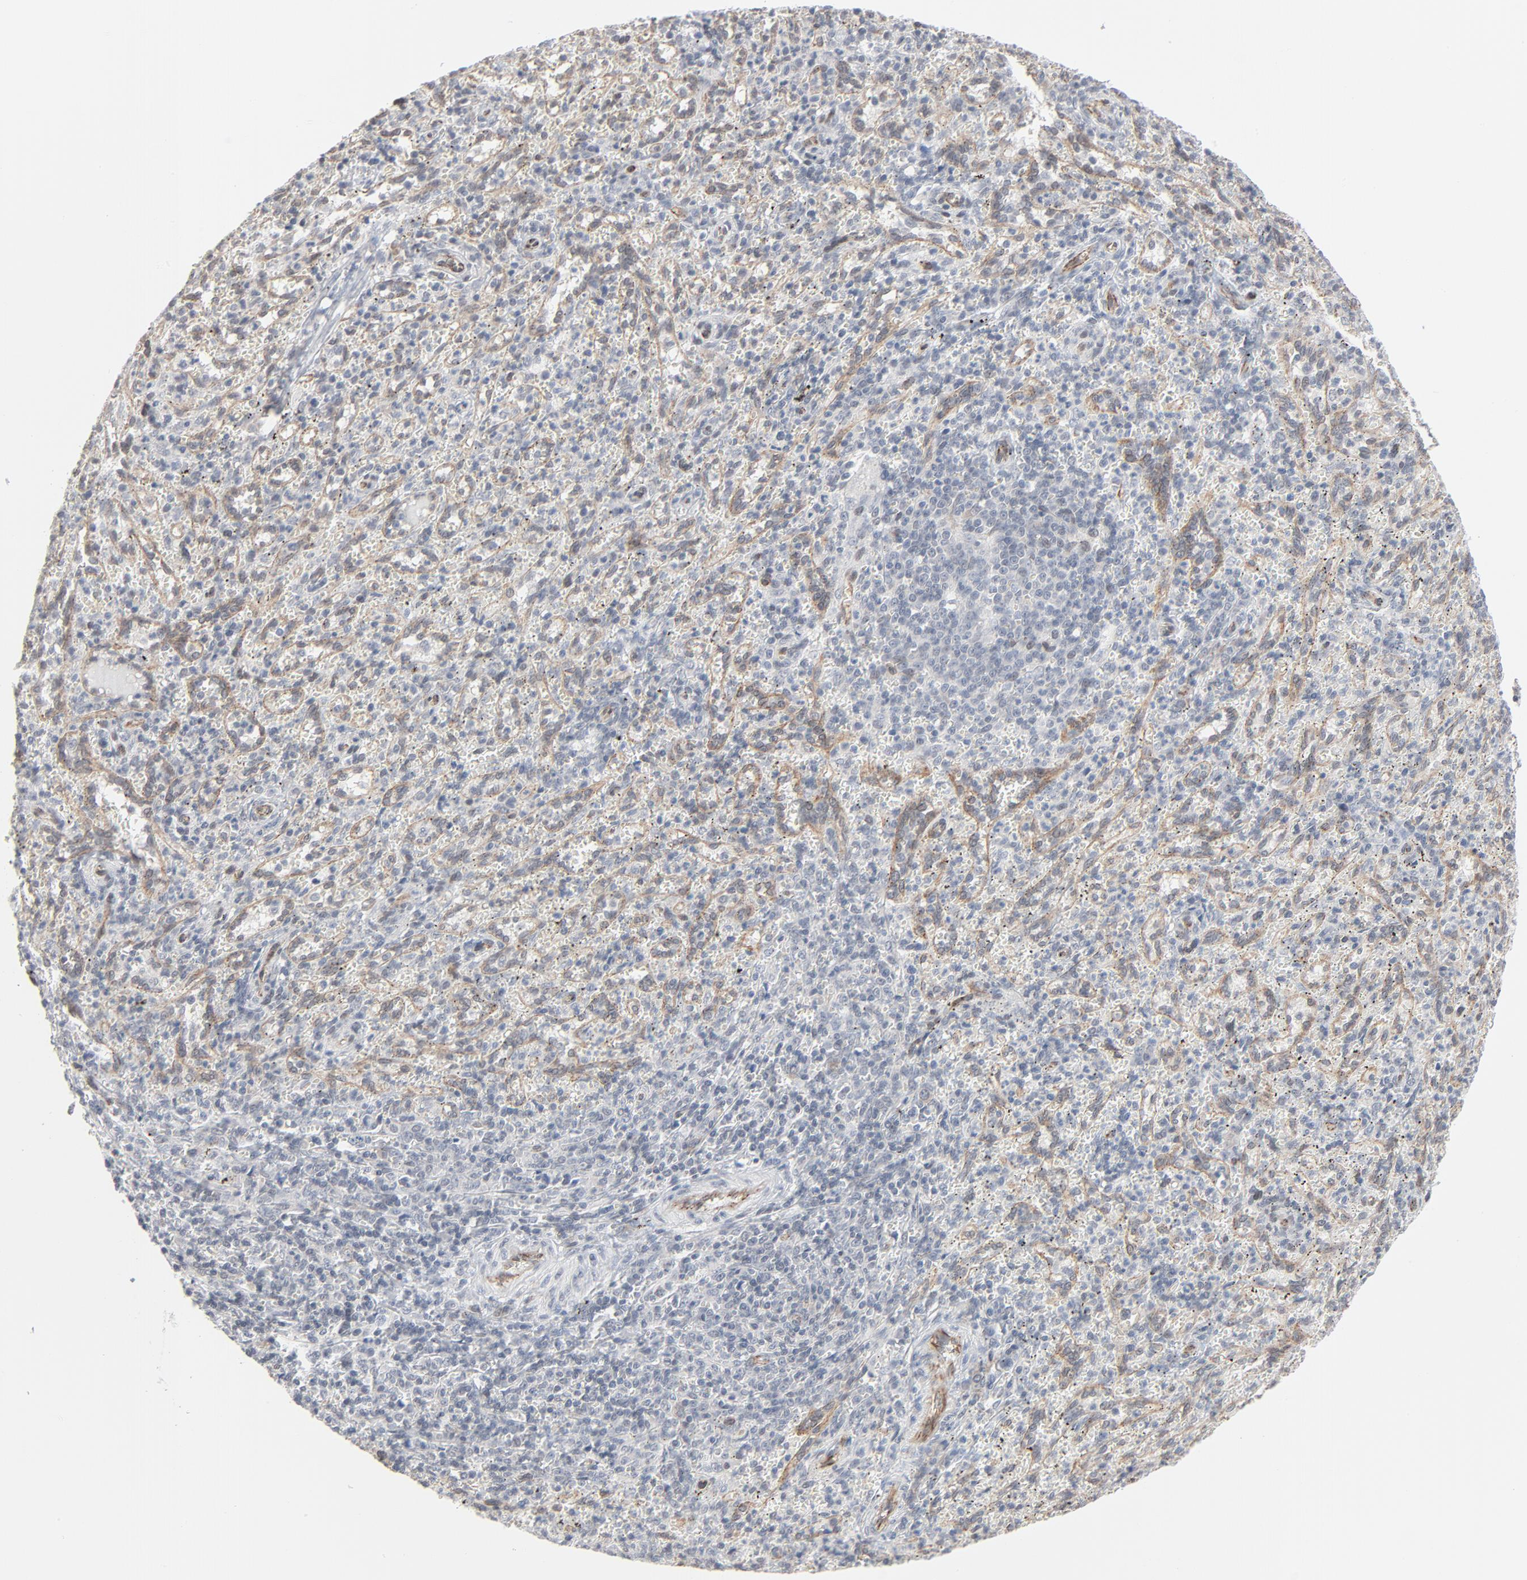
{"staining": {"intensity": "negative", "quantity": "none", "location": "none"}, "tissue": "spleen", "cell_type": "Cells in red pulp", "image_type": "normal", "snomed": [{"axis": "morphology", "description": "Normal tissue, NOS"}, {"axis": "topography", "description": "Spleen"}], "caption": "High magnification brightfield microscopy of normal spleen stained with DAB (3,3'-diaminobenzidine) (brown) and counterstained with hematoxylin (blue): cells in red pulp show no significant expression. (IHC, brightfield microscopy, high magnification).", "gene": "ITPR3", "patient": {"sex": "female", "age": 10}}